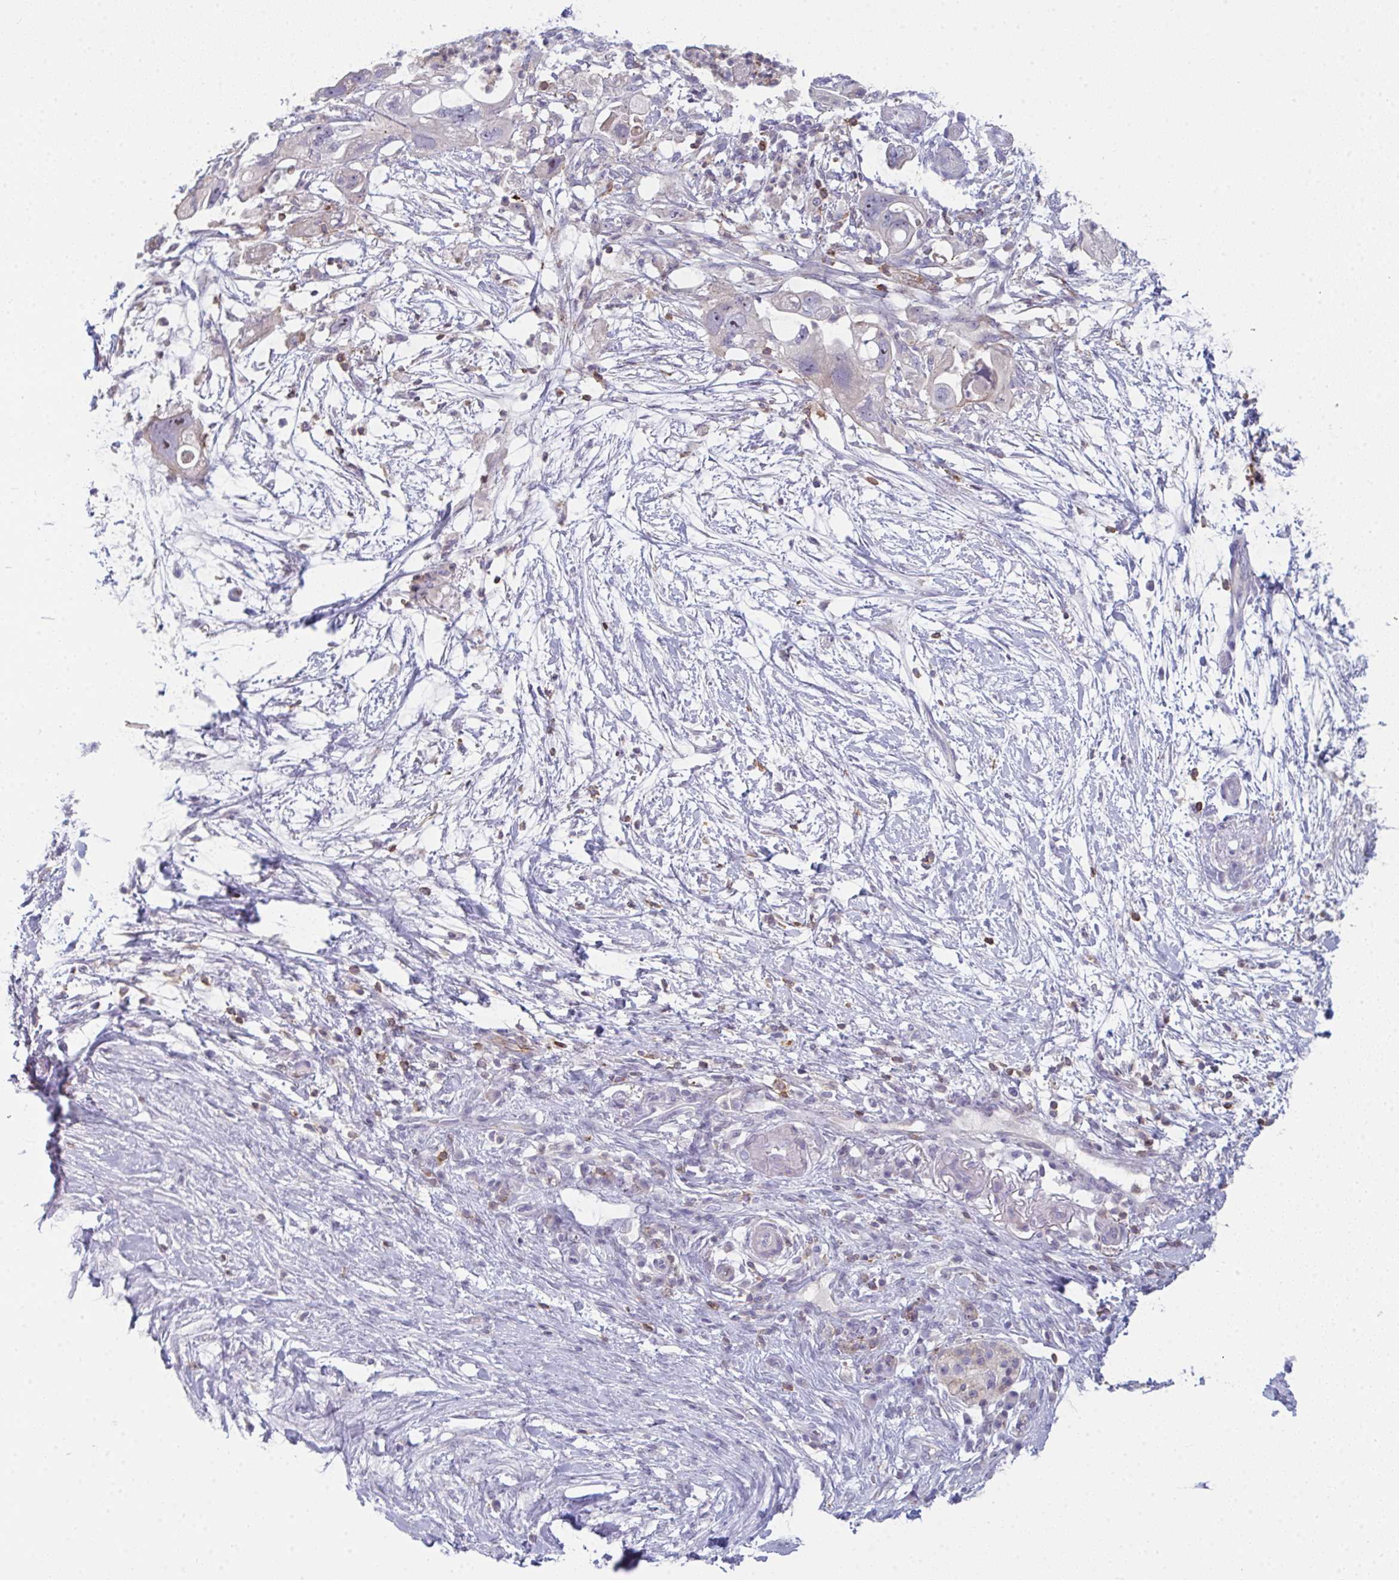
{"staining": {"intensity": "negative", "quantity": "none", "location": "none"}, "tissue": "pancreatic cancer", "cell_type": "Tumor cells", "image_type": "cancer", "snomed": [{"axis": "morphology", "description": "Adenocarcinoma, NOS"}, {"axis": "topography", "description": "Pancreas"}], "caption": "This is a histopathology image of immunohistochemistry staining of pancreatic cancer (adenocarcinoma), which shows no expression in tumor cells.", "gene": "CD80", "patient": {"sex": "female", "age": 72}}